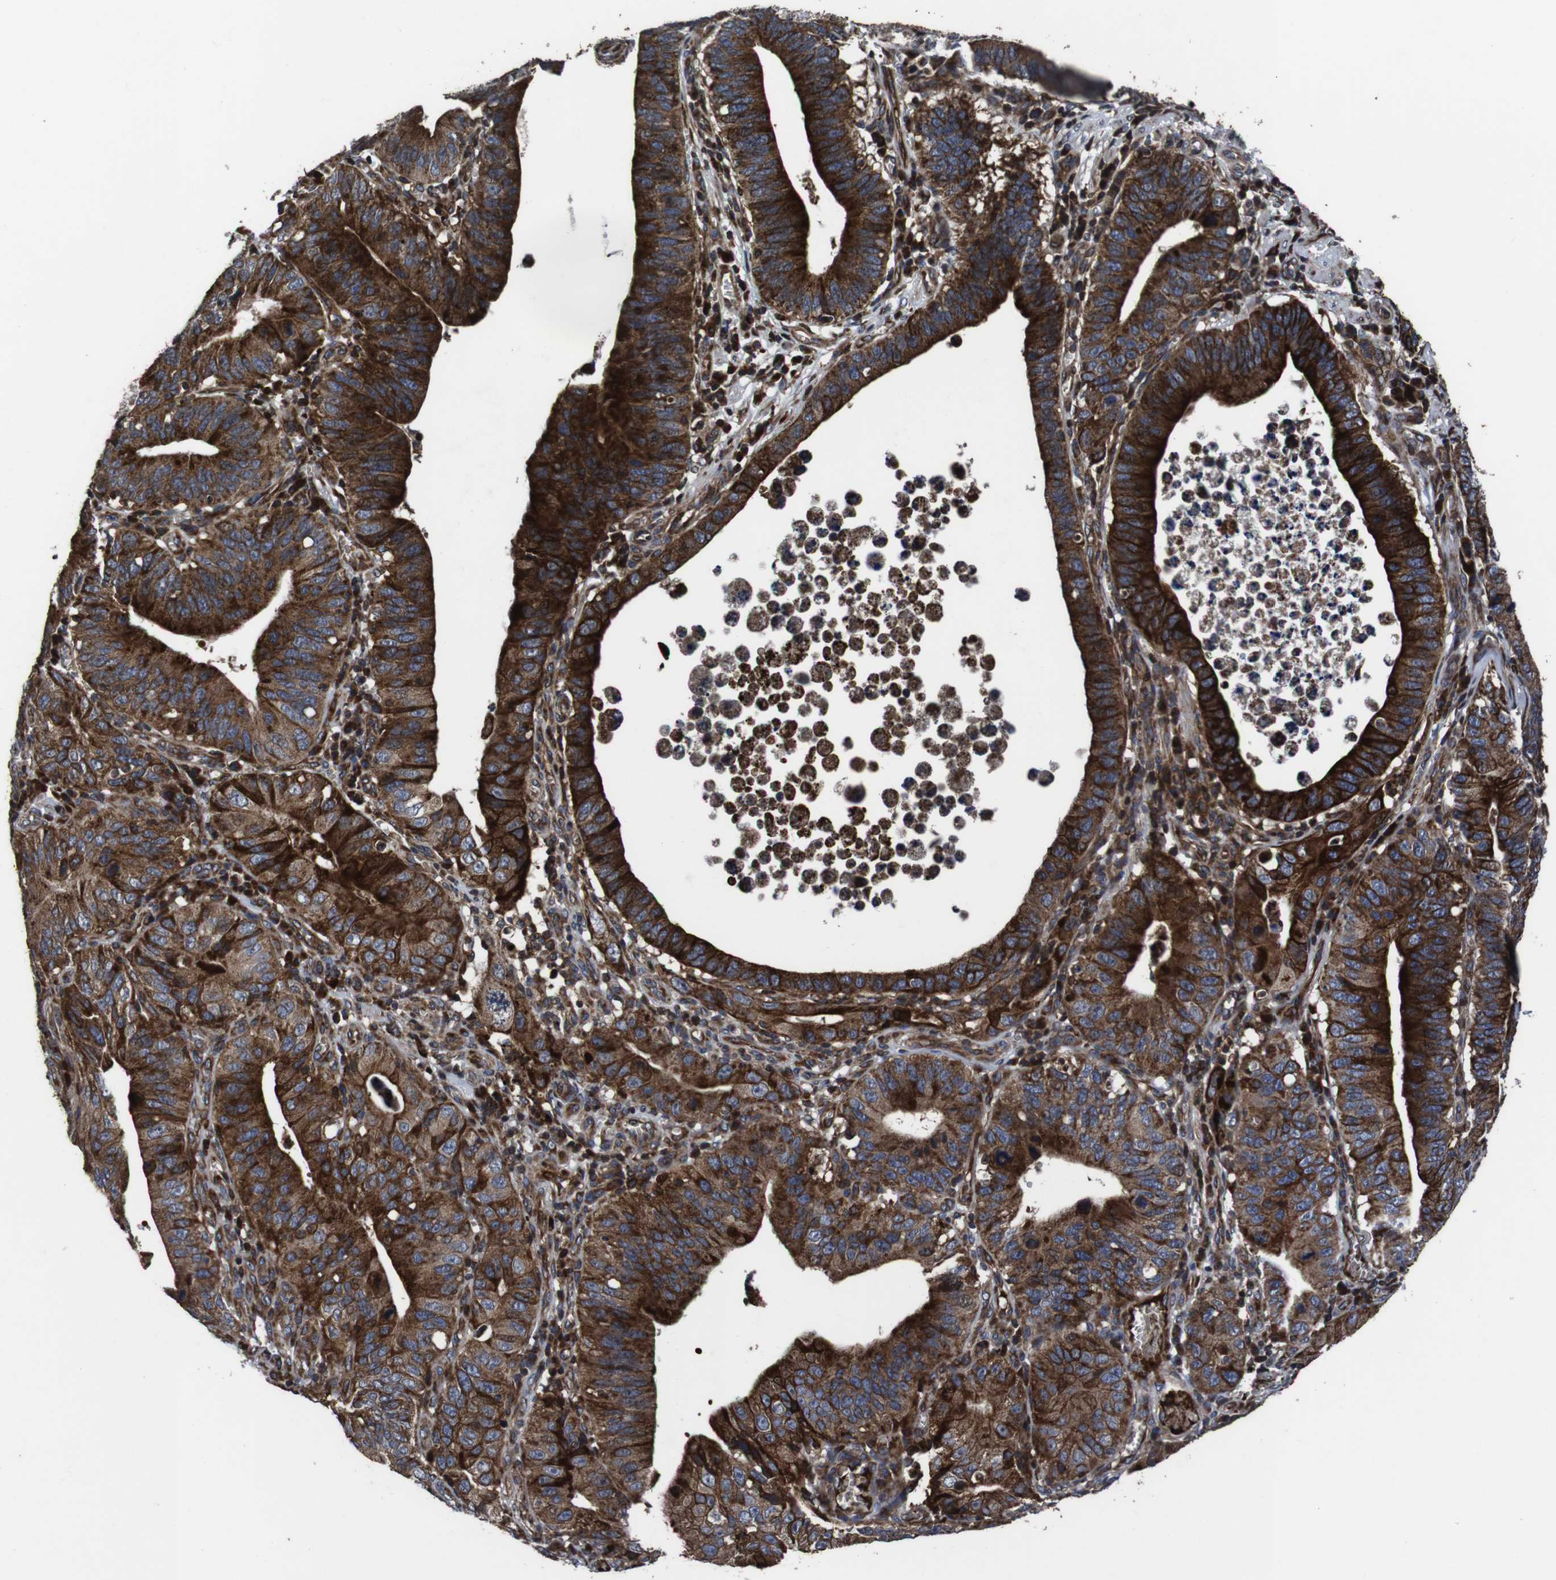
{"staining": {"intensity": "strong", "quantity": ">75%", "location": "cytoplasmic/membranous"}, "tissue": "stomach cancer", "cell_type": "Tumor cells", "image_type": "cancer", "snomed": [{"axis": "morphology", "description": "Adenocarcinoma, NOS"}, {"axis": "topography", "description": "Stomach"}, {"axis": "topography", "description": "Gastric cardia"}], "caption": "Protein analysis of stomach adenocarcinoma tissue exhibits strong cytoplasmic/membranous expression in approximately >75% of tumor cells.", "gene": "SMYD3", "patient": {"sex": "male", "age": 59}}